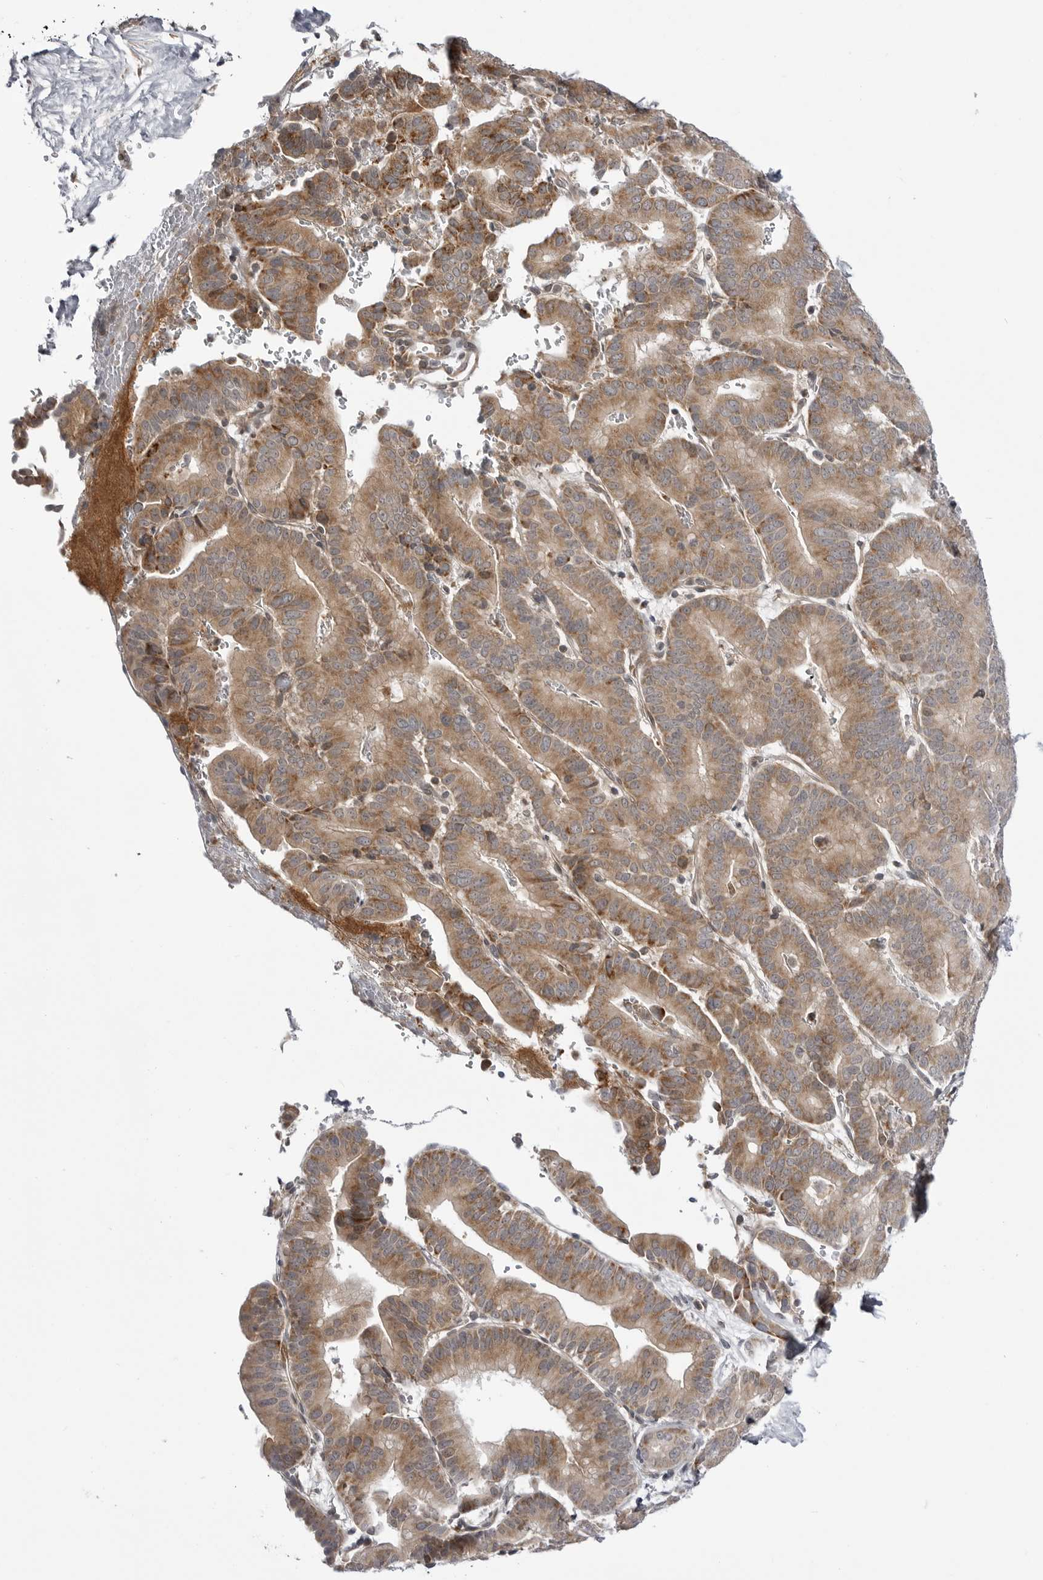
{"staining": {"intensity": "moderate", "quantity": ">75%", "location": "cytoplasmic/membranous"}, "tissue": "liver cancer", "cell_type": "Tumor cells", "image_type": "cancer", "snomed": [{"axis": "morphology", "description": "Cholangiocarcinoma"}, {"axis": "topography", "description": "Liver"}], "caption": "Protein staining demonstrates moderate cytoplasmic/membranous expression in about >75% of tumor cells in cholangiocarcinoma (liver). The protein of interest is shown in brown color, while the nuclei are stained blue.", "gene": "CCDC18", "patient": {"sex": "female", "age": 75}}